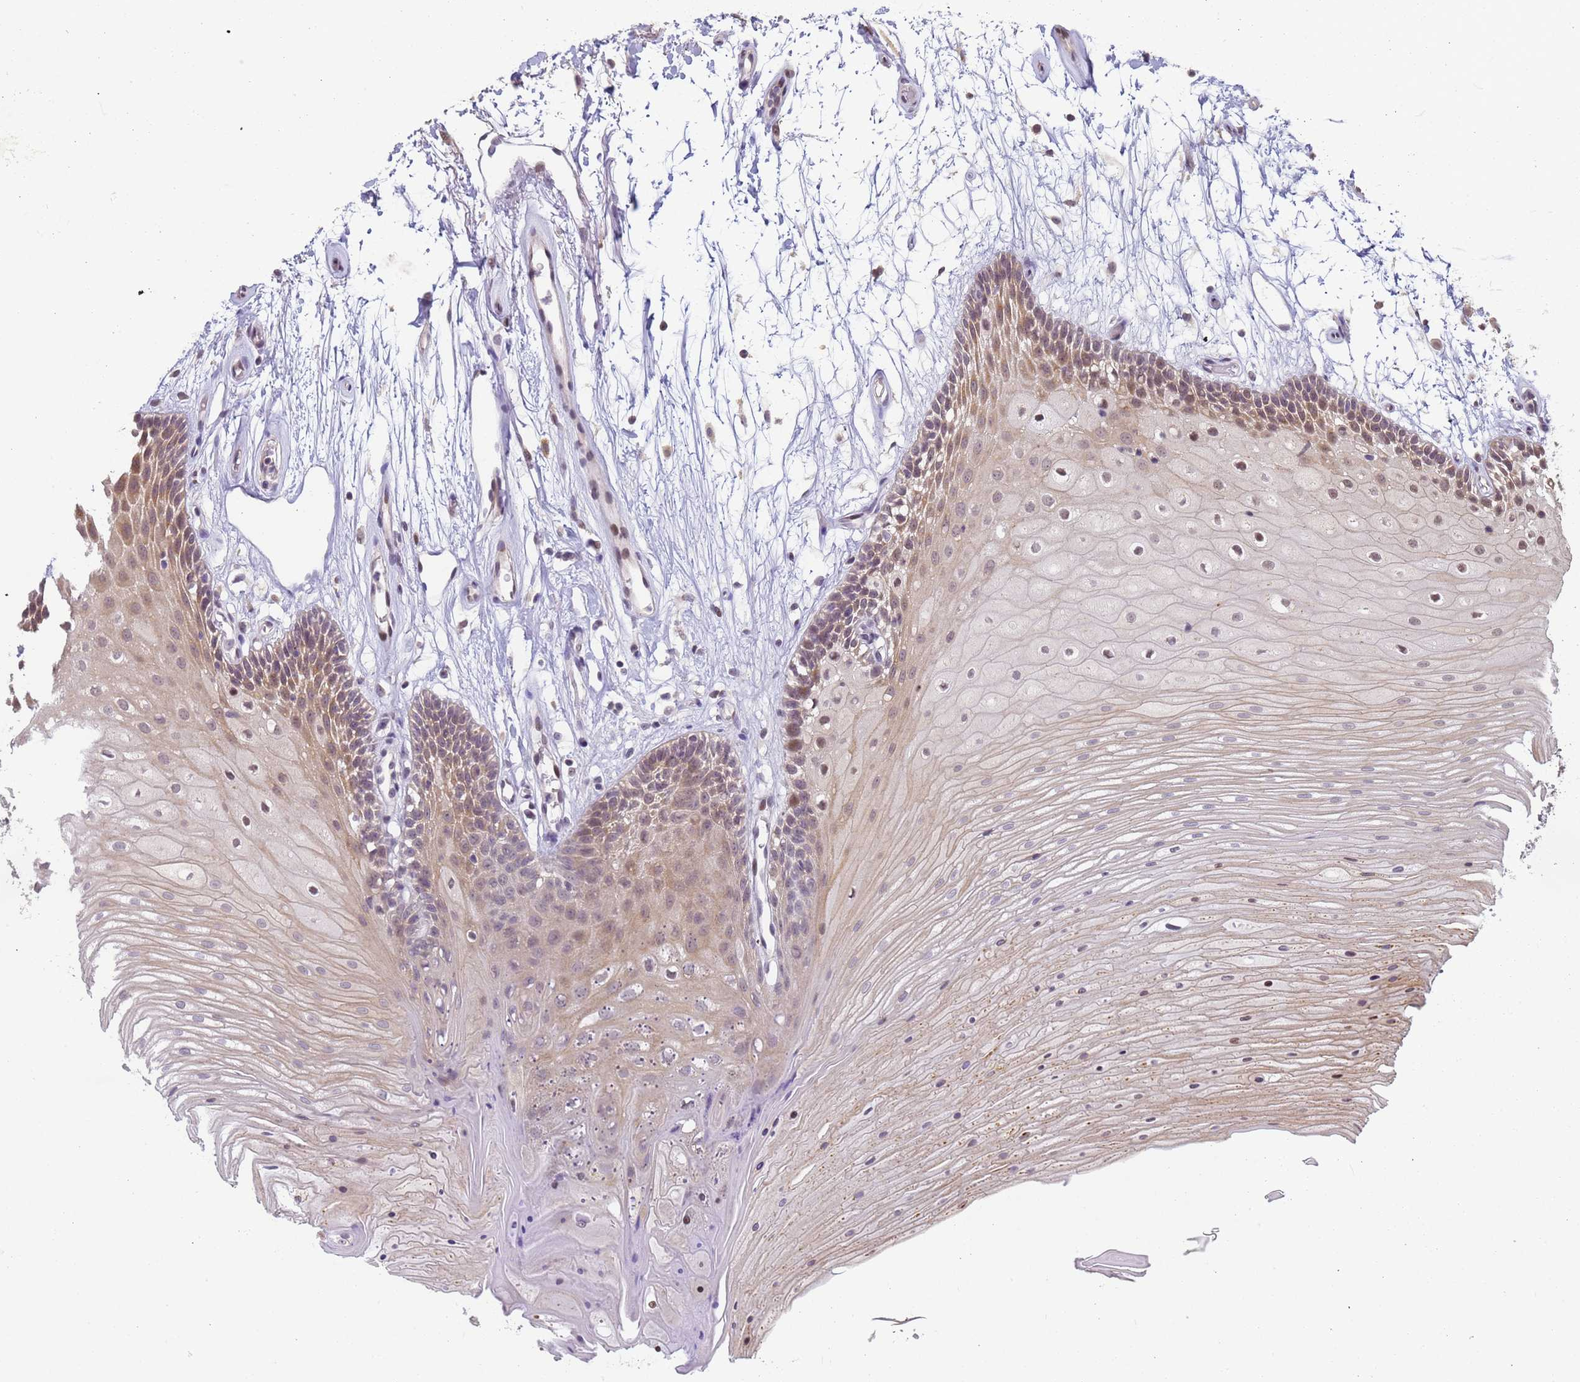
{"staining": {"intensity": "strong", "quantity": "<25%", "location": "cytoplasmic/membranous,nuclear"}, "tissue": "oral mucosa", "cell_type": "Squamous epithelial cells", "image_type": "normal", "snomed": [{"axis": "morphology", "description": "Normal tissue, NOS"}, {"axis": "topography", "description": "Oral tissue"}], "caption": "There is medium levels of strong cytoplasmic/membranous,nuclear staining in squamous epithelial cells of unremarkable oral mucosa, as demonstrated by immunohistochemical staining (brown color).", "gene": "VWA3A", "patient": {"sex": "female", "age": 80}}